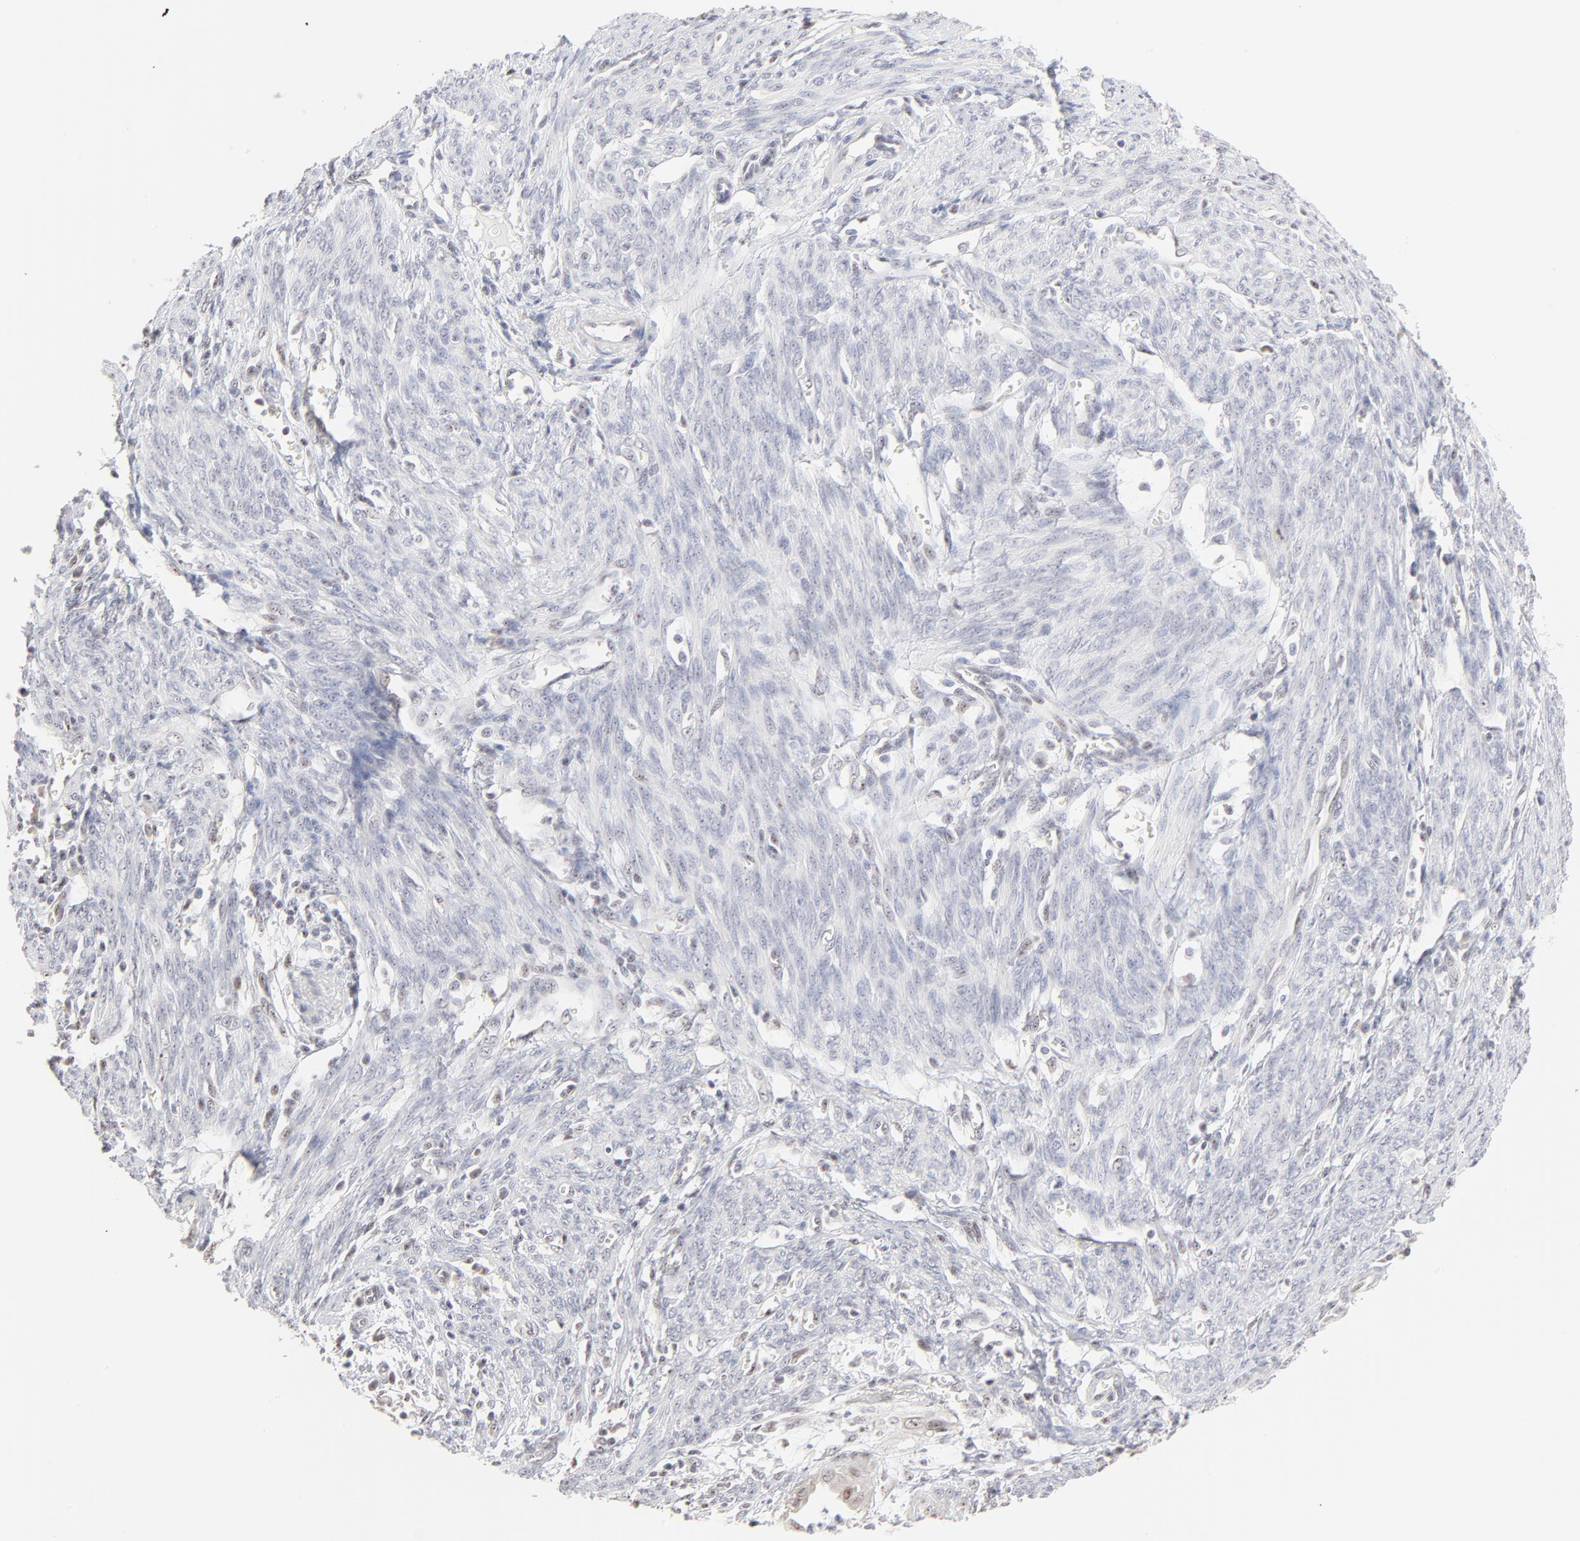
{"staining": {"intensity": "weak", "quantity": "<25%", "location": "nuclear"}, "tissue": "endometrial cancer", "cell_type": "Tumor cells", "image_type": "cancer", "snomed": [{"axis": "morphology", "description": "Adenocarcinoma, NOS"}, {"axis": "topography", "description": "Endometrium"}], "caption": "Immunohistochemical staining of endometrial cancer (adenocarcinoma) displays no significant staining in tumor cells.", "gene": "NFIL3", "patient": {"sex": "female", "age": 66}}